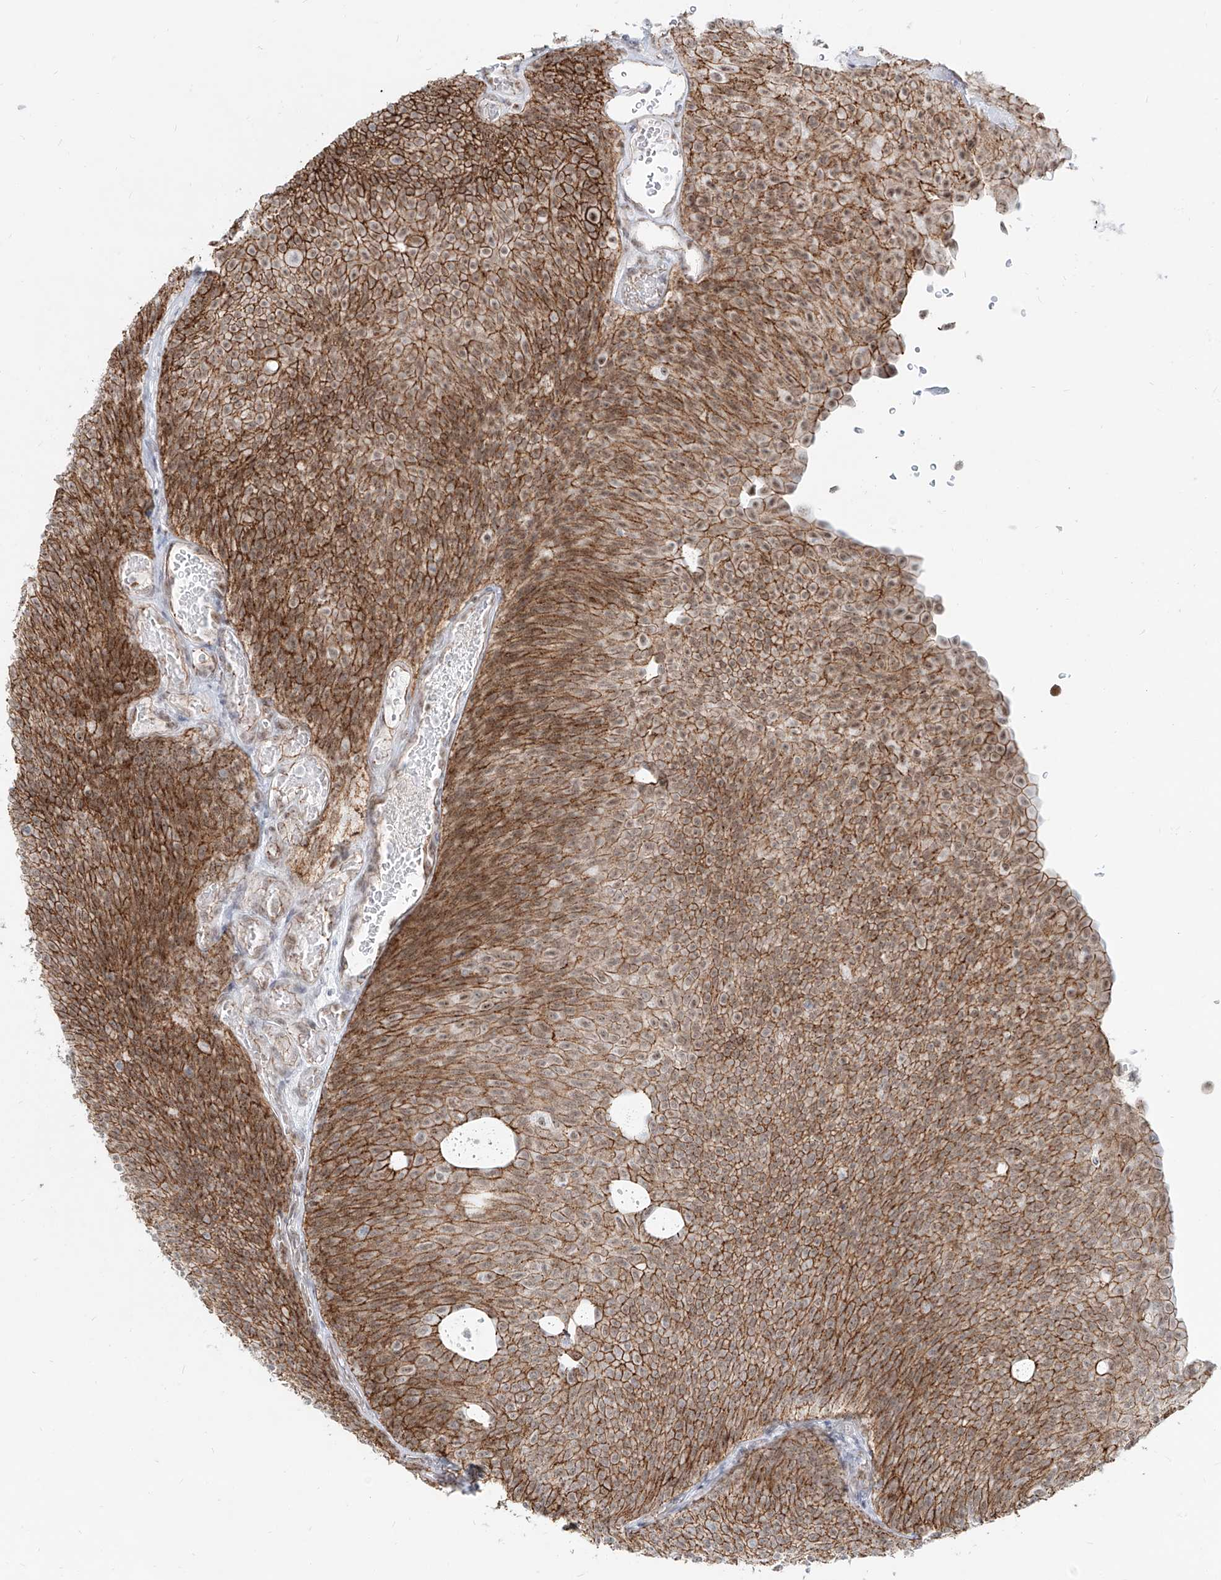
{"staining": {"intensity": "strong", "quantity": ">75%", "location": "cytoplasmic/membranous"}, "tissue": "urothelial cancer", "cell_type": "Tumor cells", "image_type": "cancer", "snomed": [{"axis": "morphology", "description": "Urothelial carcinoma, Low grade"}, {"axis": "topography", "description": "Urinary bladder"}], "caption": "Protein staining displays strong cytoplasmic/membranous expression in about >75% of tumor cells in urothelial cancer.", "gene": "ZNF710", "patient": {"sex": "female", "age": 79}}